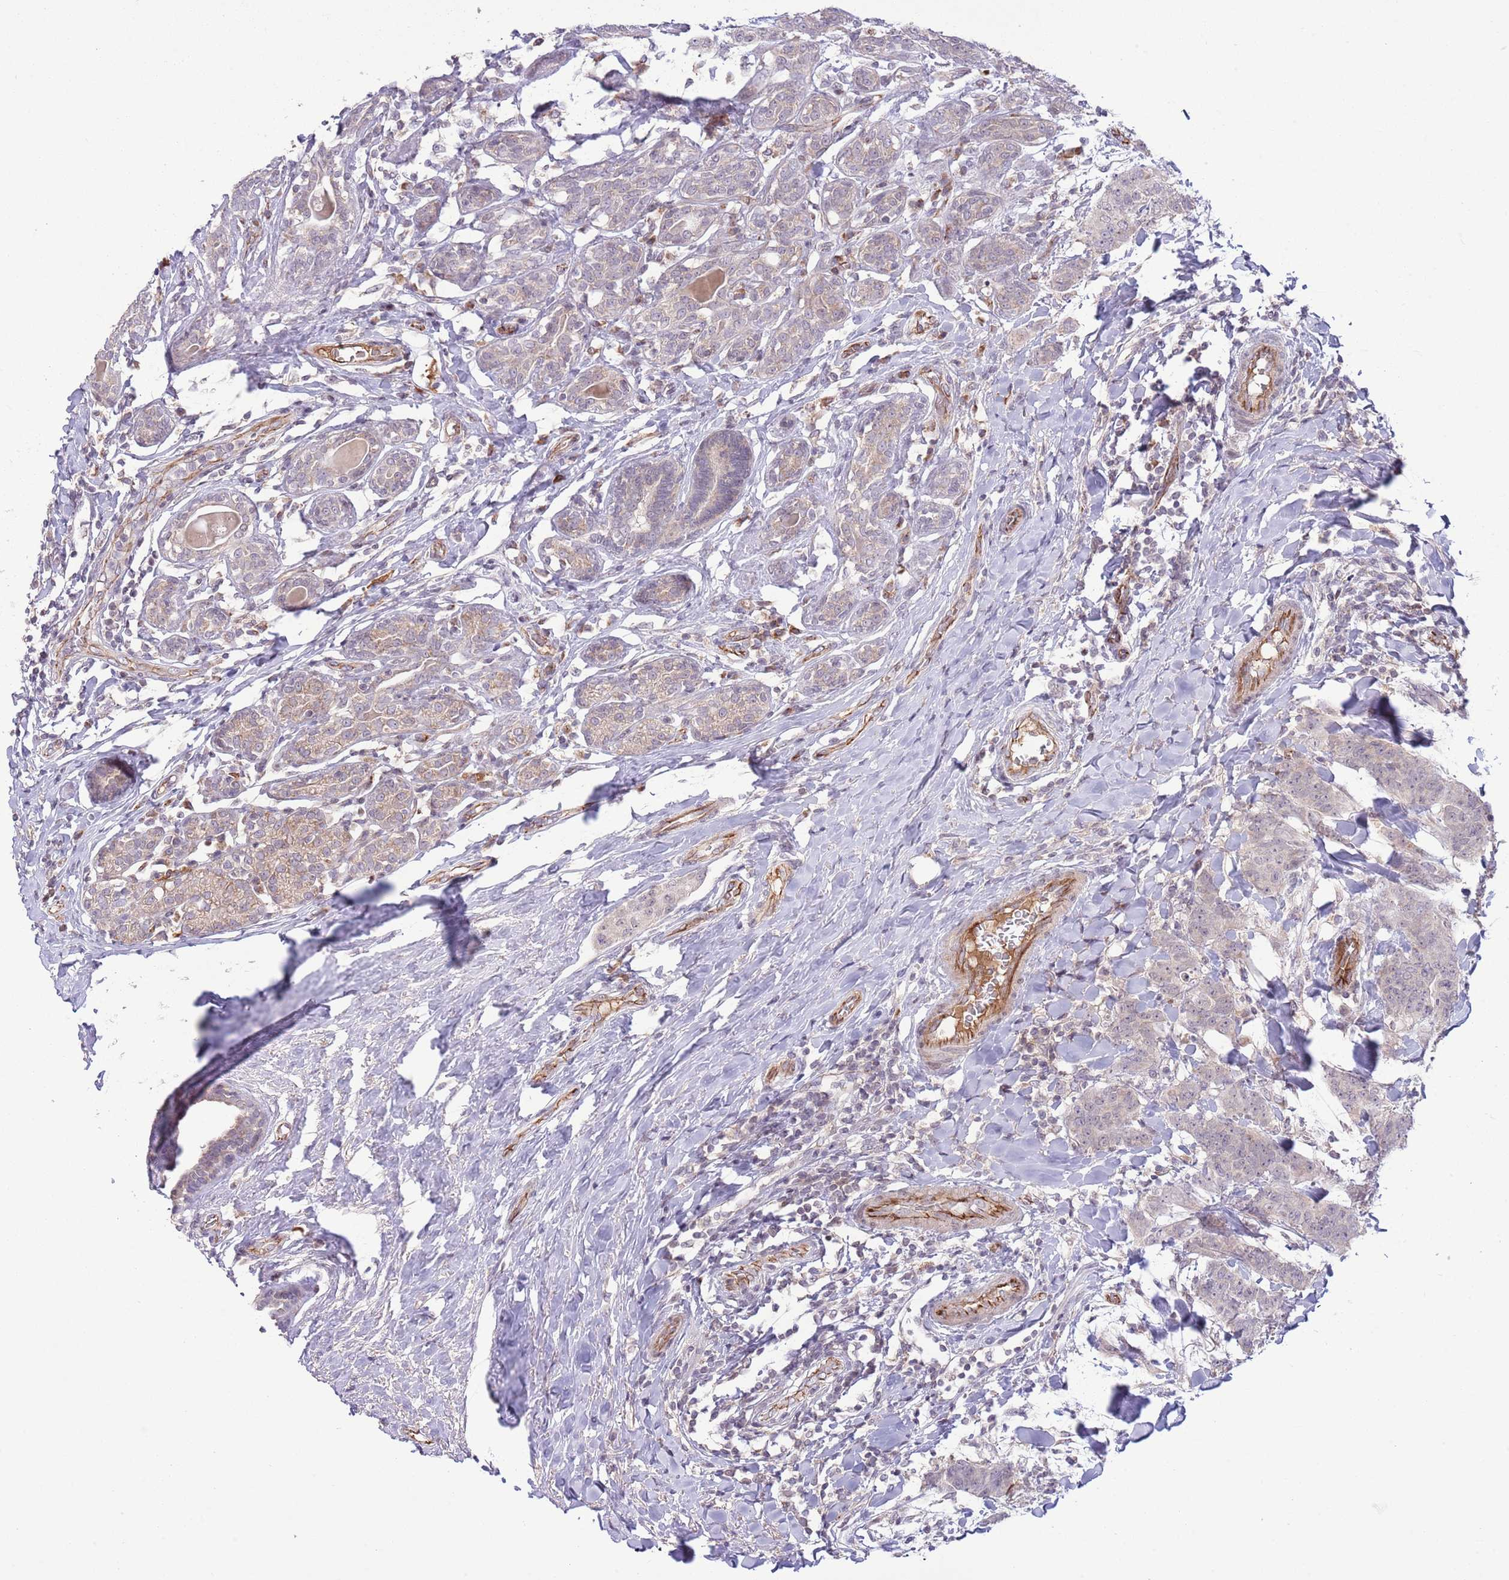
{"staining": {"intensity": "weak", "quantity": "25%-75%", "location": "cytoplasmic/membranous,nuclear"}, "tissue": "breast cancer", "cell_type": "Tumor cells", "image_type": "cancer", "snomed": [{"axis": "morphology", "description": "Duct carcinoma"}, {"axis": "topography", "description": "Breast"}], "caption": "Immunohistochemistry (IHC) of breast cancer demonstrates low levels of weak cytoplasmic/membranous and nuclear expression in about 25%-75% of tumor cells.", "gene": "DPP10", "patient": {"sex": "female", "age": 40}}